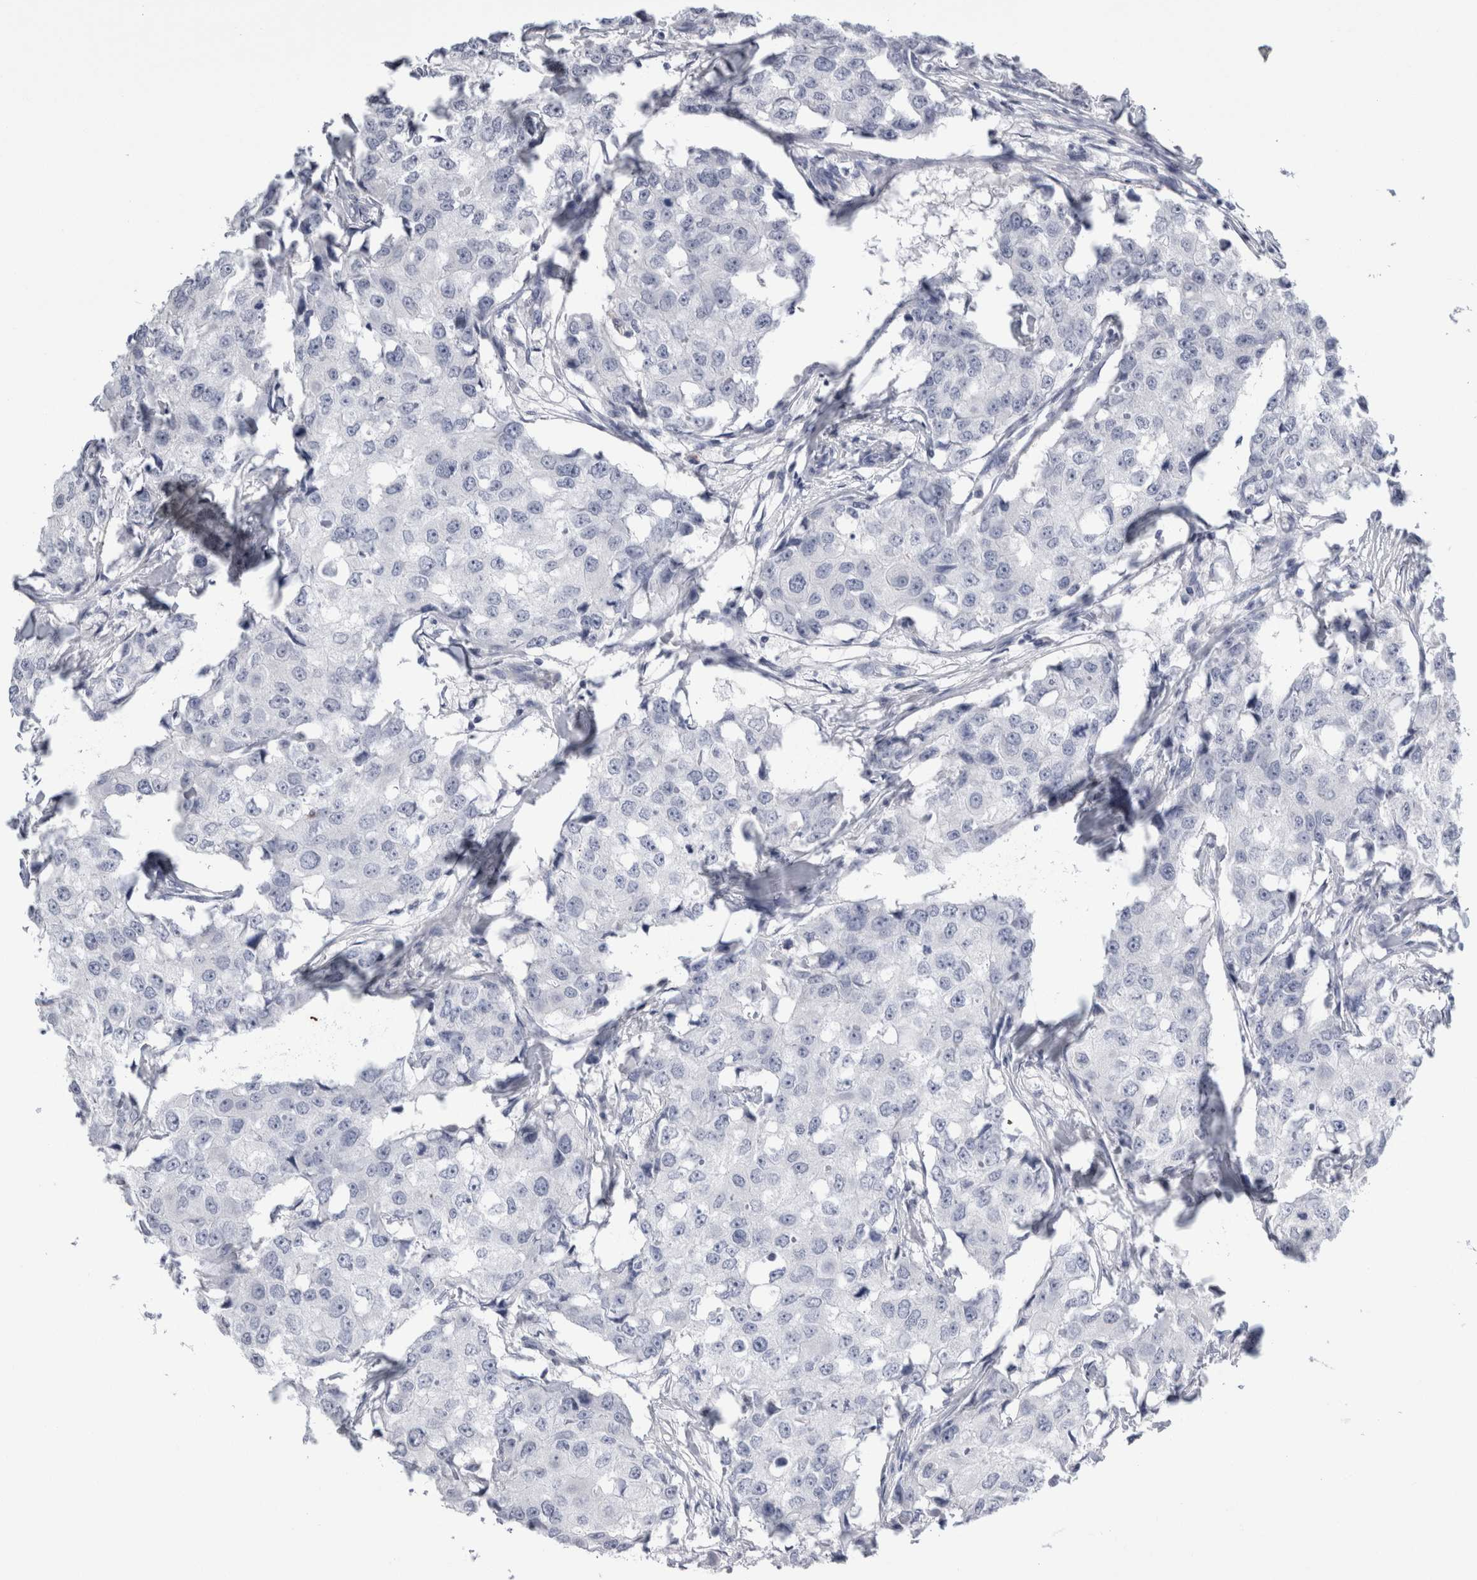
{"staining": {"intensity": "negative", "quantity": "none", "location": "none"}, "tissue": "breast cancer", "cell_type": "Tumor cells", "image_type": "cancer", "snomed": [{"axis": "morphology", "description": "Duct carcinoma"}, {"axis": "topography", "description": "Breast"}], "caption": "This is a image of IHC staining of breast cancer (infiltrating ductal carcinoma), which shows no expression in tumor cells.", "gene": "S100A12", "patient": {"sex": "female", "age": 27}}